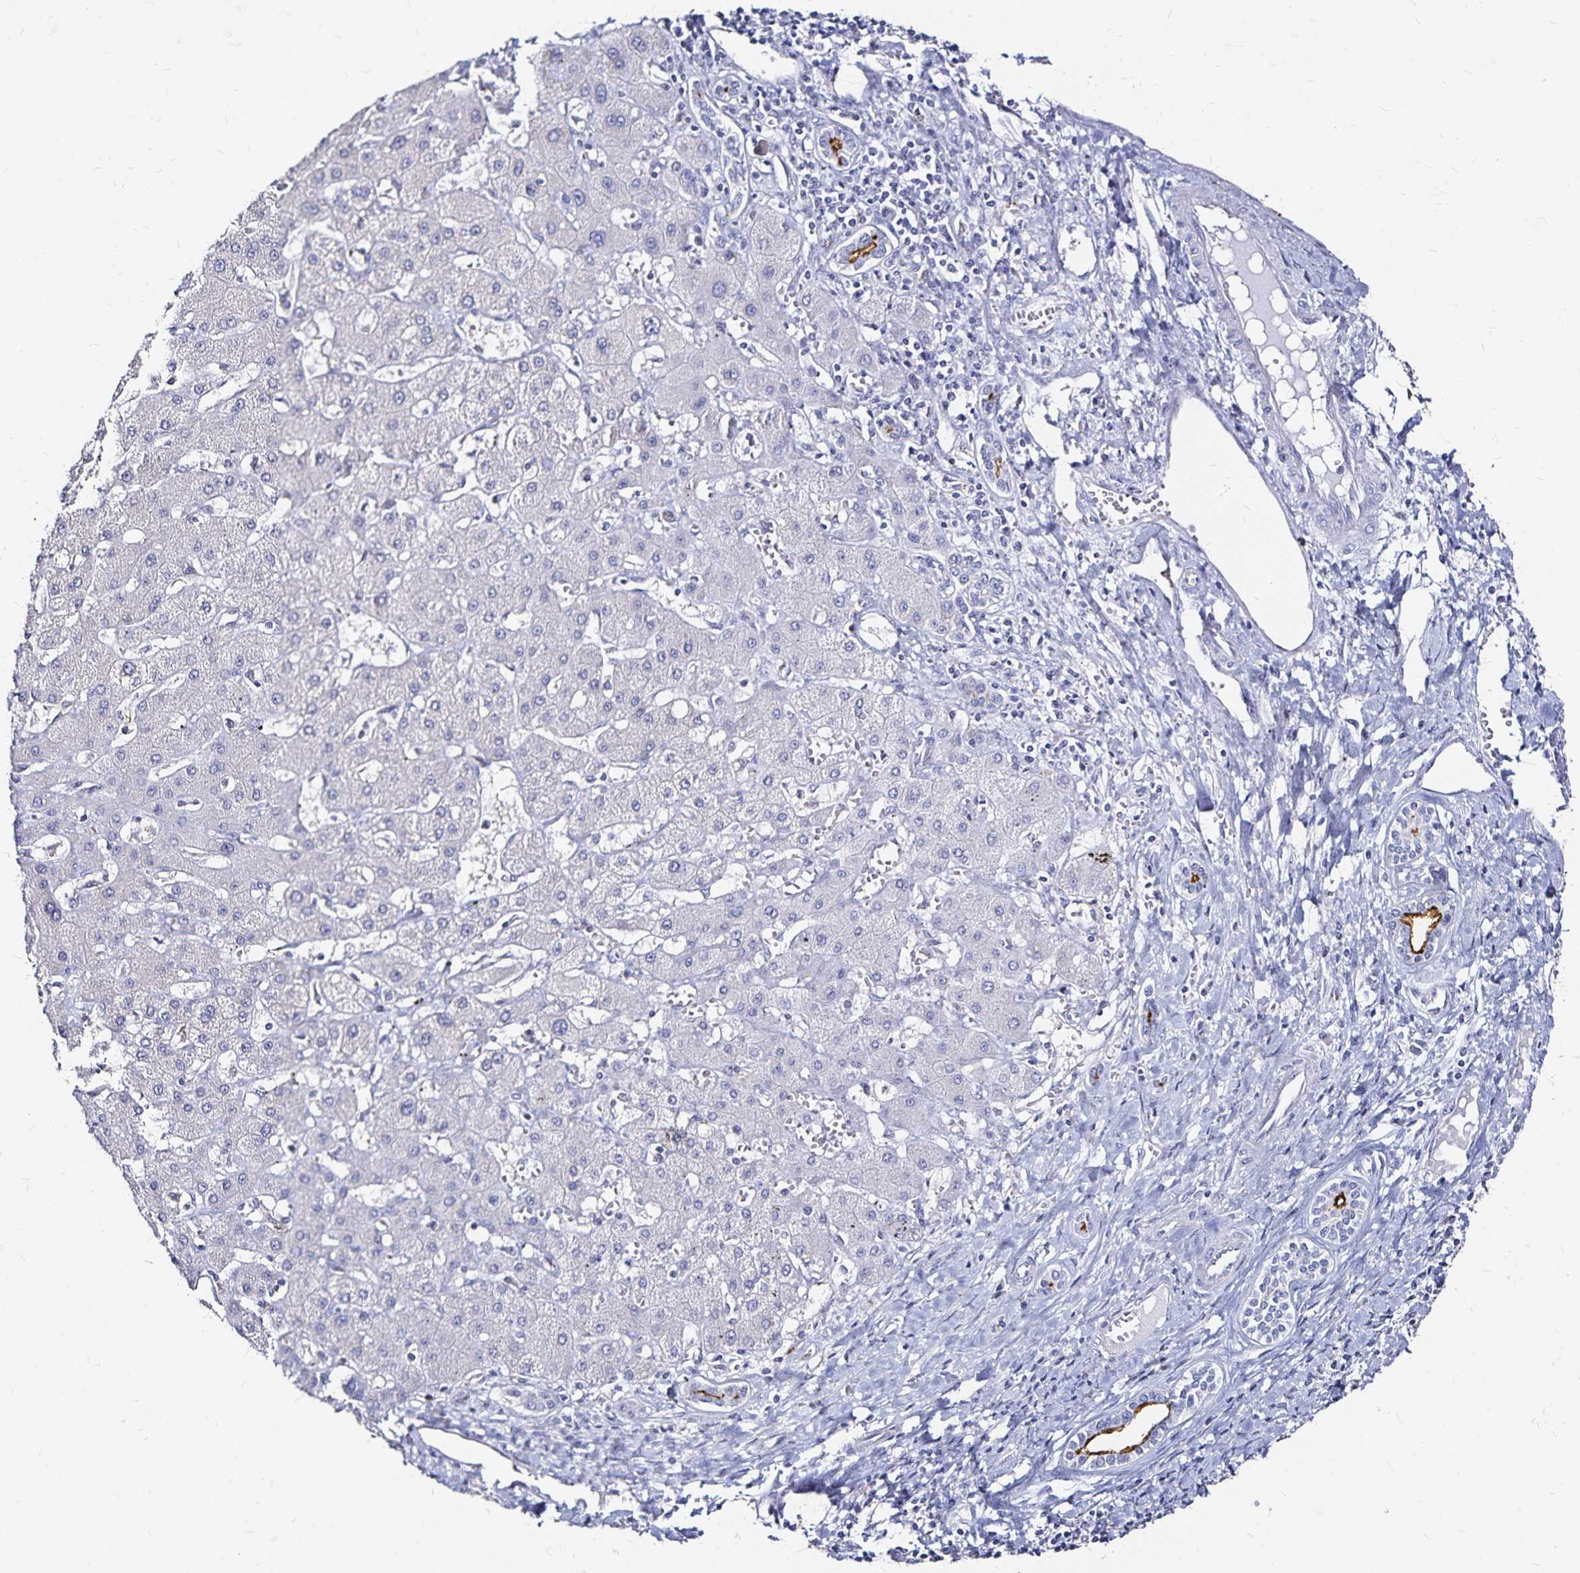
{"staining": {"intensity": "moderate", "quantity": "<25%", "location": "cytoplasmic/membranous"}, "tissue": "liver cancer", "cell_type": "Tumor cells", "image_type": "cancer", "snomed": [{"axis": "morphology", "description": "Cholangiocarcinoma"}, {"axis": "topography", "description": "Liver"}], "caption": "Human cholangiocarcinoma (liver) stained for a protein (brown) exhibits moderate cytoplasmic/membranous positive expression in about <25% of tumor cells.", "gene": "SLC5A1", "patient": {"sex": "male", "age": 59}}